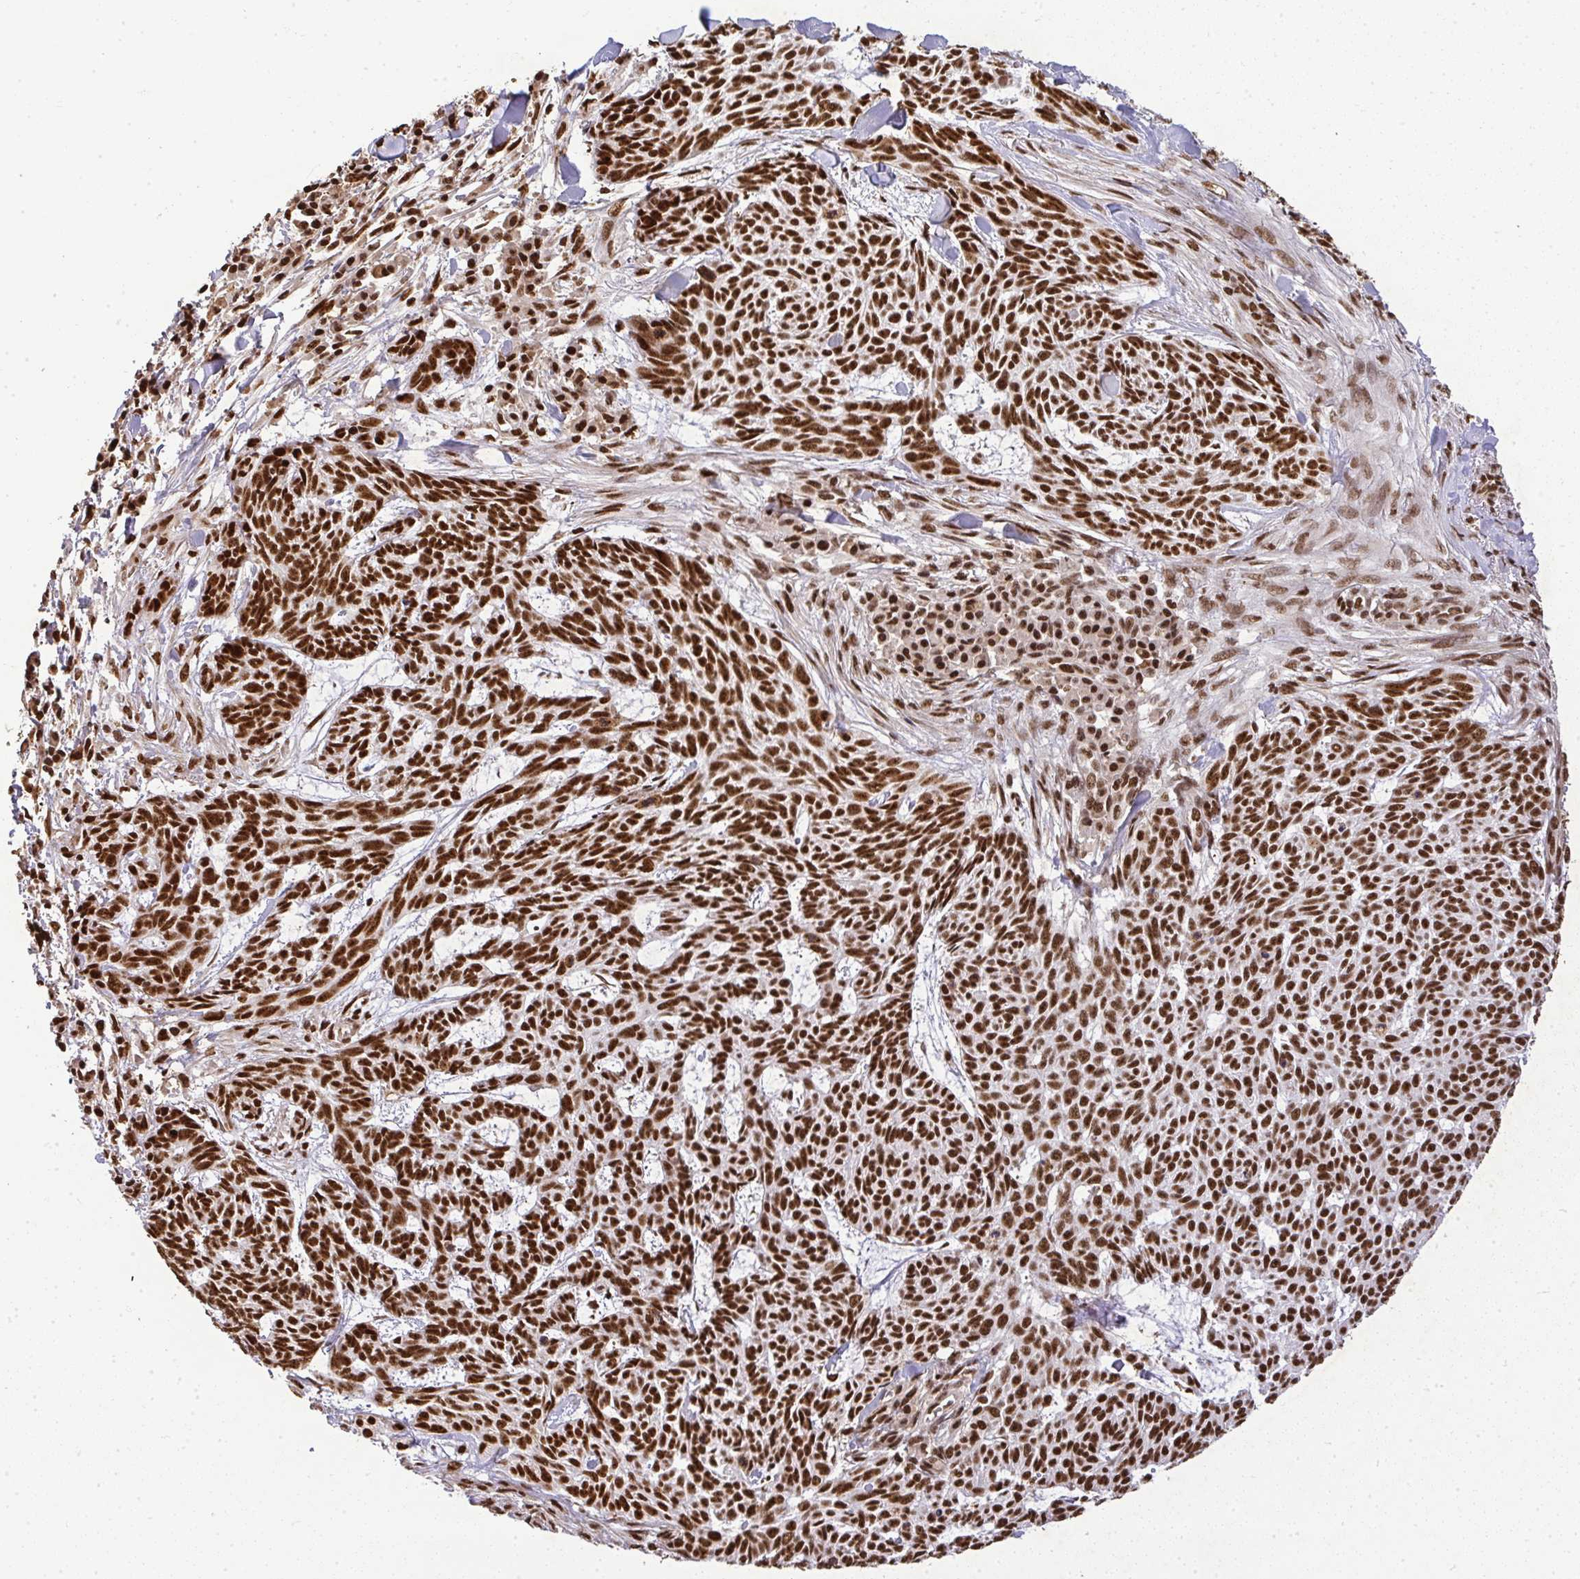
{"staining": {"intensity": "strong", "quantity": ">75%", "location": "nuclear"}, "tissue": "skin cancer", "cell_type": "Tumor cells", "image_type": "cancer", "snomed": [{"axis": "morphology", "description": "Basal cell carcinoma"}, {"axis": "topography", "description": "Skin"}], "caption": "A high-resolution micrograph shows immunohistochemistry staining of skin cancer (basal cell carcinoma), which exhibits strong nuclear staining in approximately >75% of tumor cells.", "gene": "U2AF1", "patient": {"sex": "female", "age": 93}}